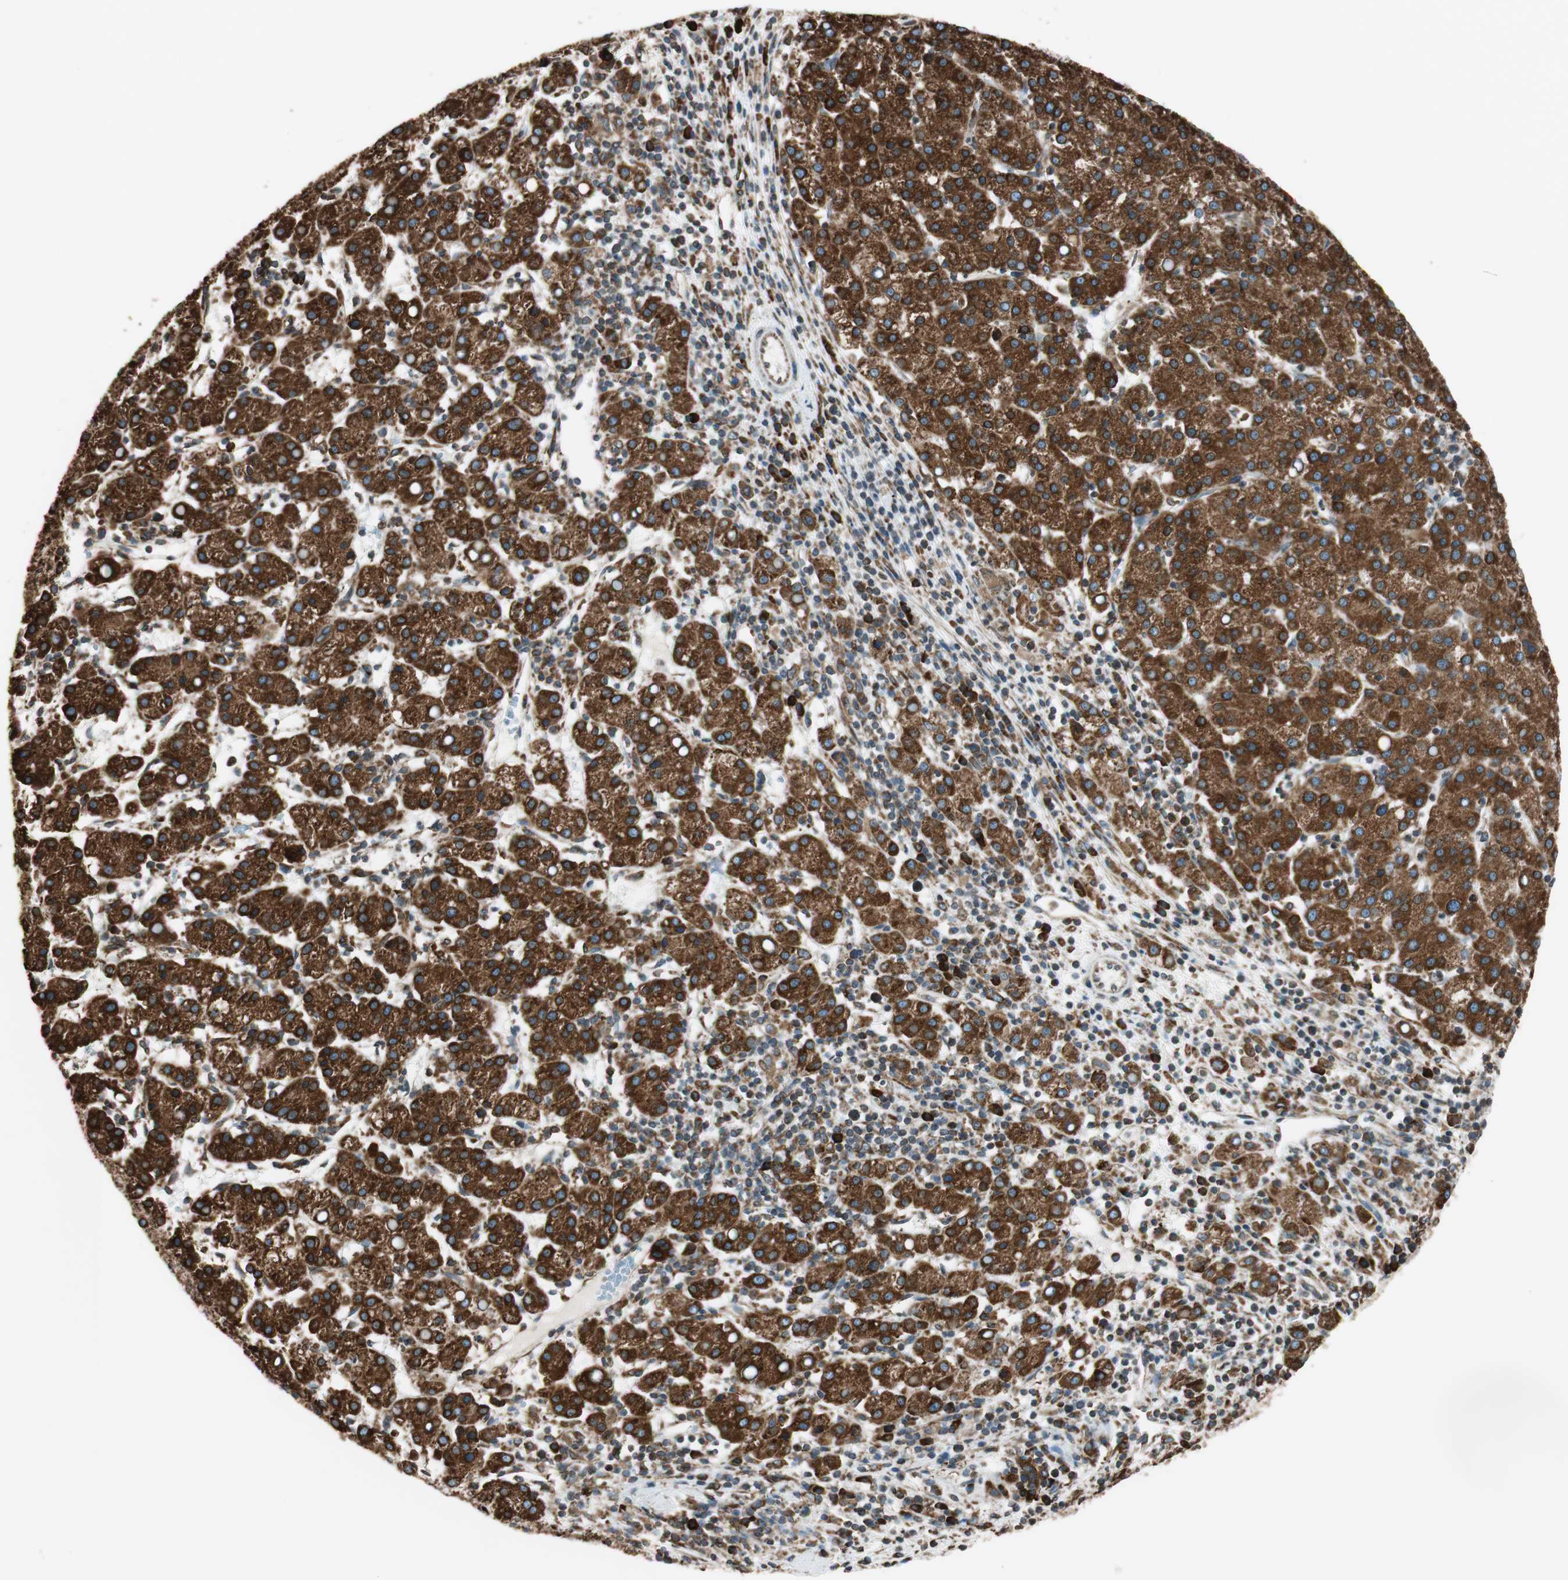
{"staining": {"intensity": "strong", "quantity": ">75%", "location": "cytoplasmic/membranous"}, "tissue": "liver cancer", "cell_type": "Tumor cells", "image_type": "cancer", "snomed": [{"axis": "morphology", "description": "Carcinoma, Hepatocellular, NOS"}, {"axis": "topography", "description": "Liver"}], "caption": "Liver cancer (hepatocellular carcinoma) tissue shows strong cytoplasmic/membranous staining in approximately >75% of tumor cells", "gene": "PRKCSH", "patient": {"sex": "female", "age": 58}}